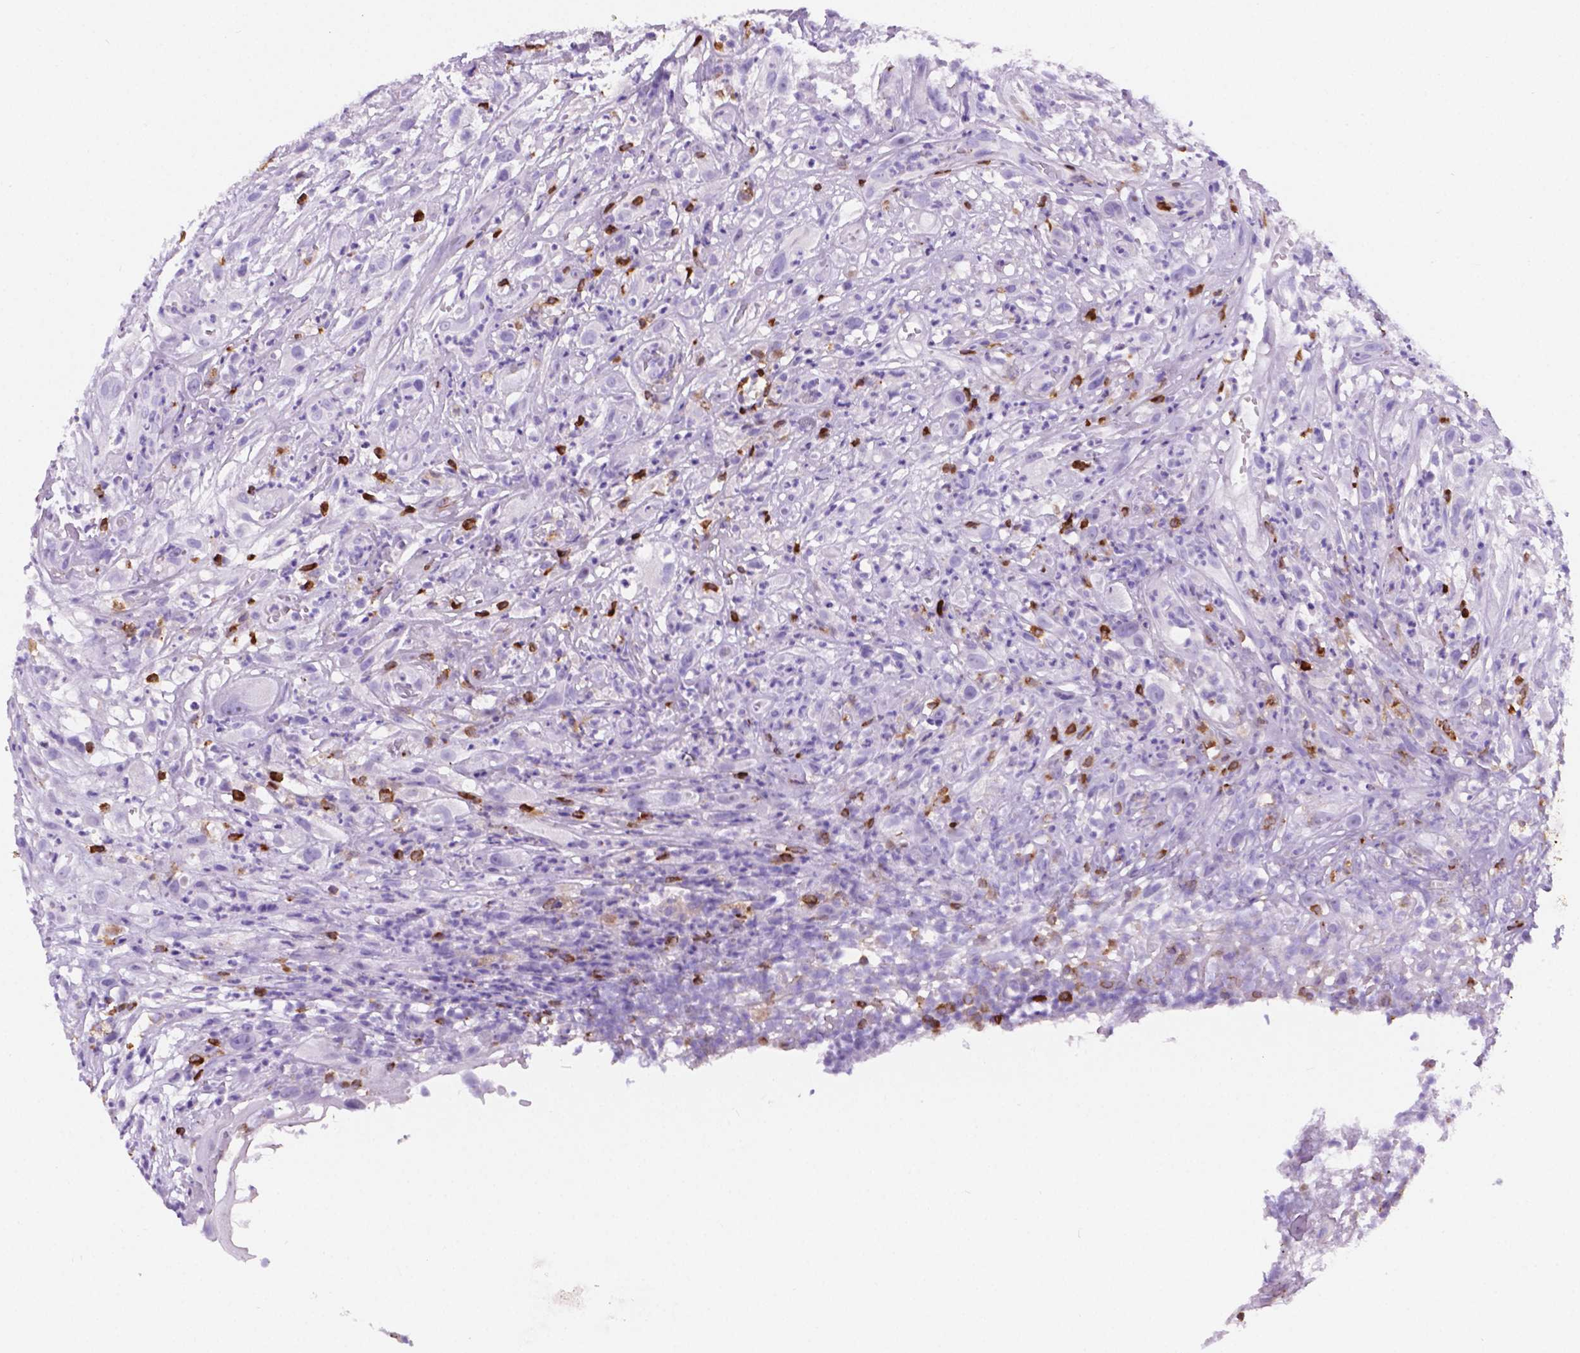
{"staining": {"intensity": "negative", "quantity": "none", "location": "none"}, "tissue": "head and neck cancer", "cell_type": "Tumor cells", "image_type": "cancer", "snomed": [{"axis": "morphology", "description": "Squamous cell carcinoma, NOS"}, {"axis": "topography", "description": "Head-Neck"}], "caption": "Micrograph shows no protein positivity in tumor cells of squamous cell carcinoma (head and neck) tissue.", "gene": "MACF1", "patient": {"sex": "male", "age": 65}}